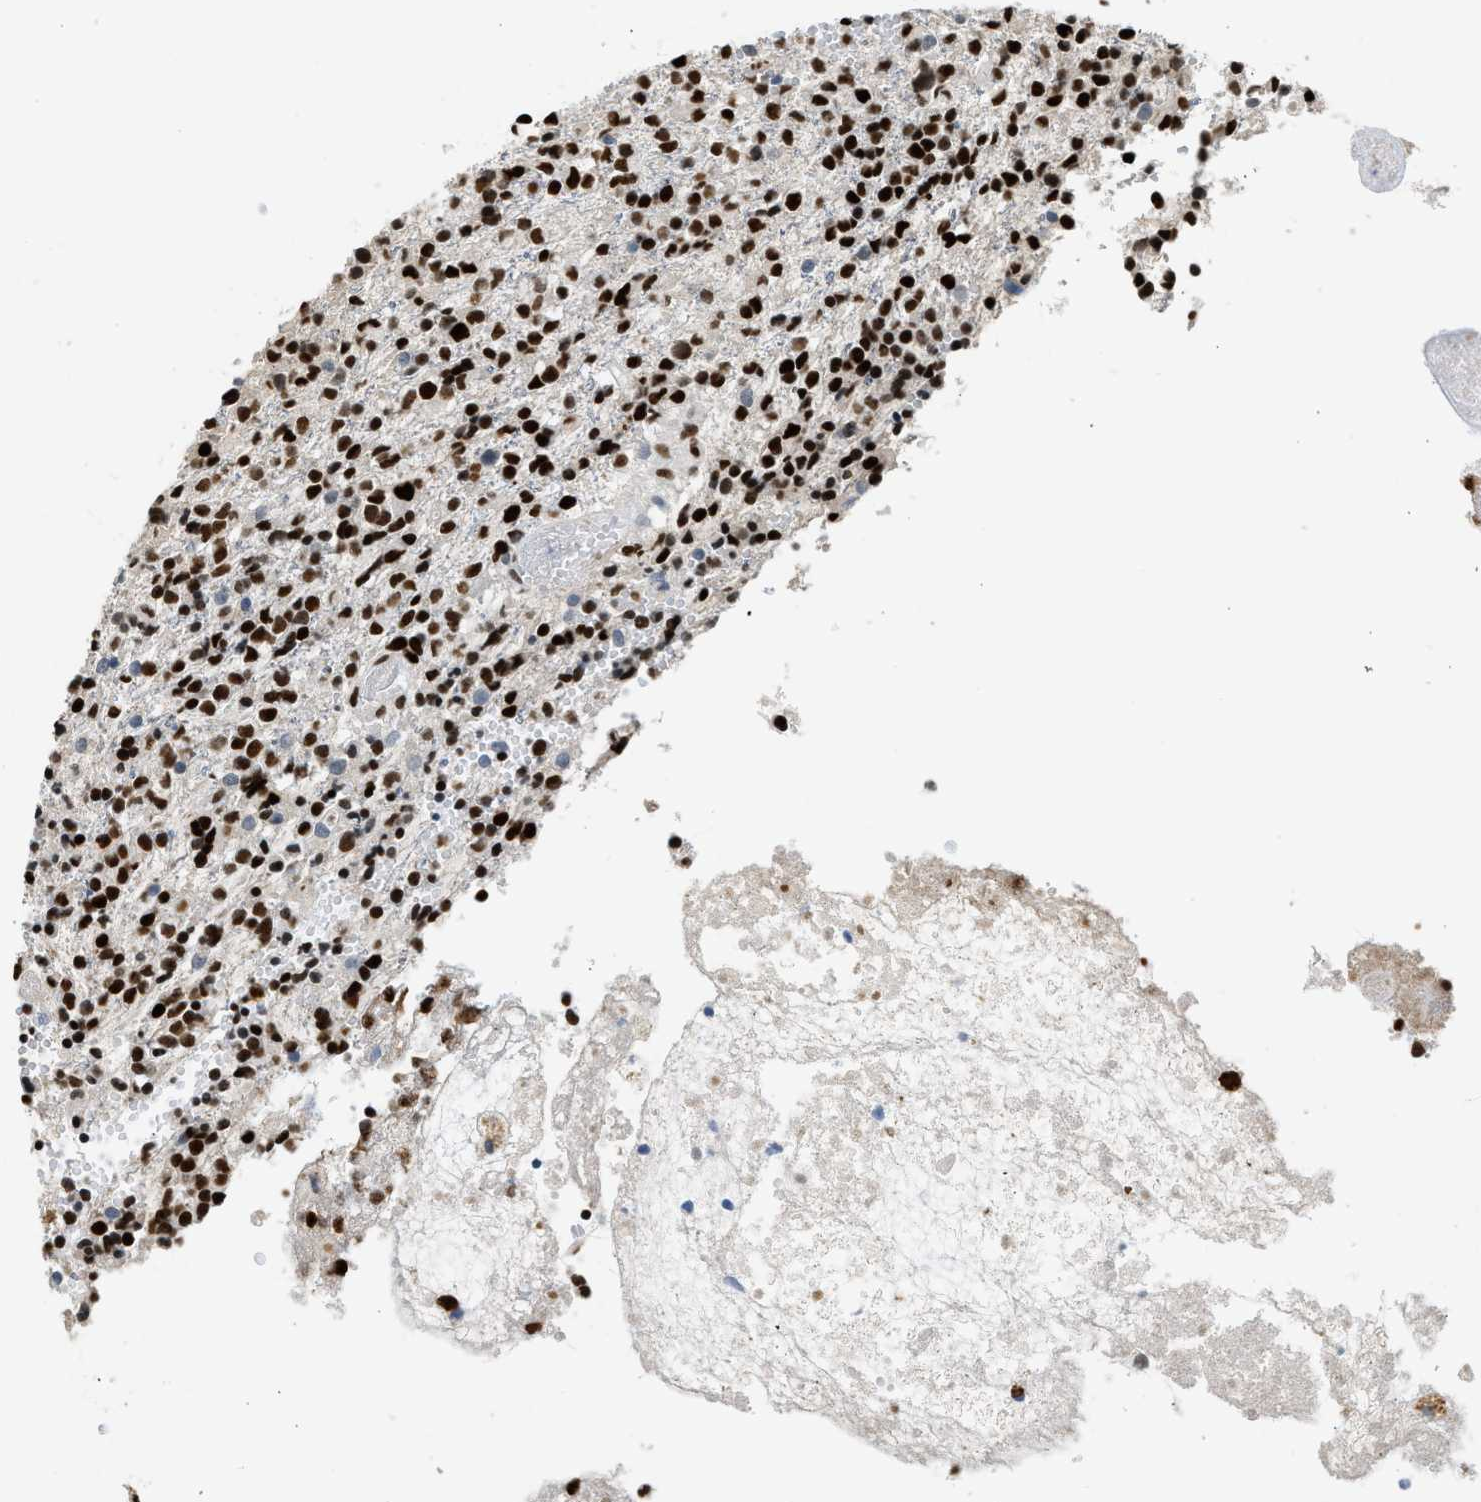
{"staining": {"intensity": "strong", "quantity": ">75%", "location": "nuclear"}, "tissue": "glioma", "cell_type": "Tumor cells", "image_type": "cancer", "snomed": [{"axis": "morphology", "description": "Glioma, malignant, High grade"}, {"axis": "topography", "description": "Brain"}], "caption": "This is a micrograph of IHC staining of glioma, which shows strong staining in the nuclear of tumor cells.", "gene": "ZBTB20", "patient": {"sex": "female", "age": 59}}